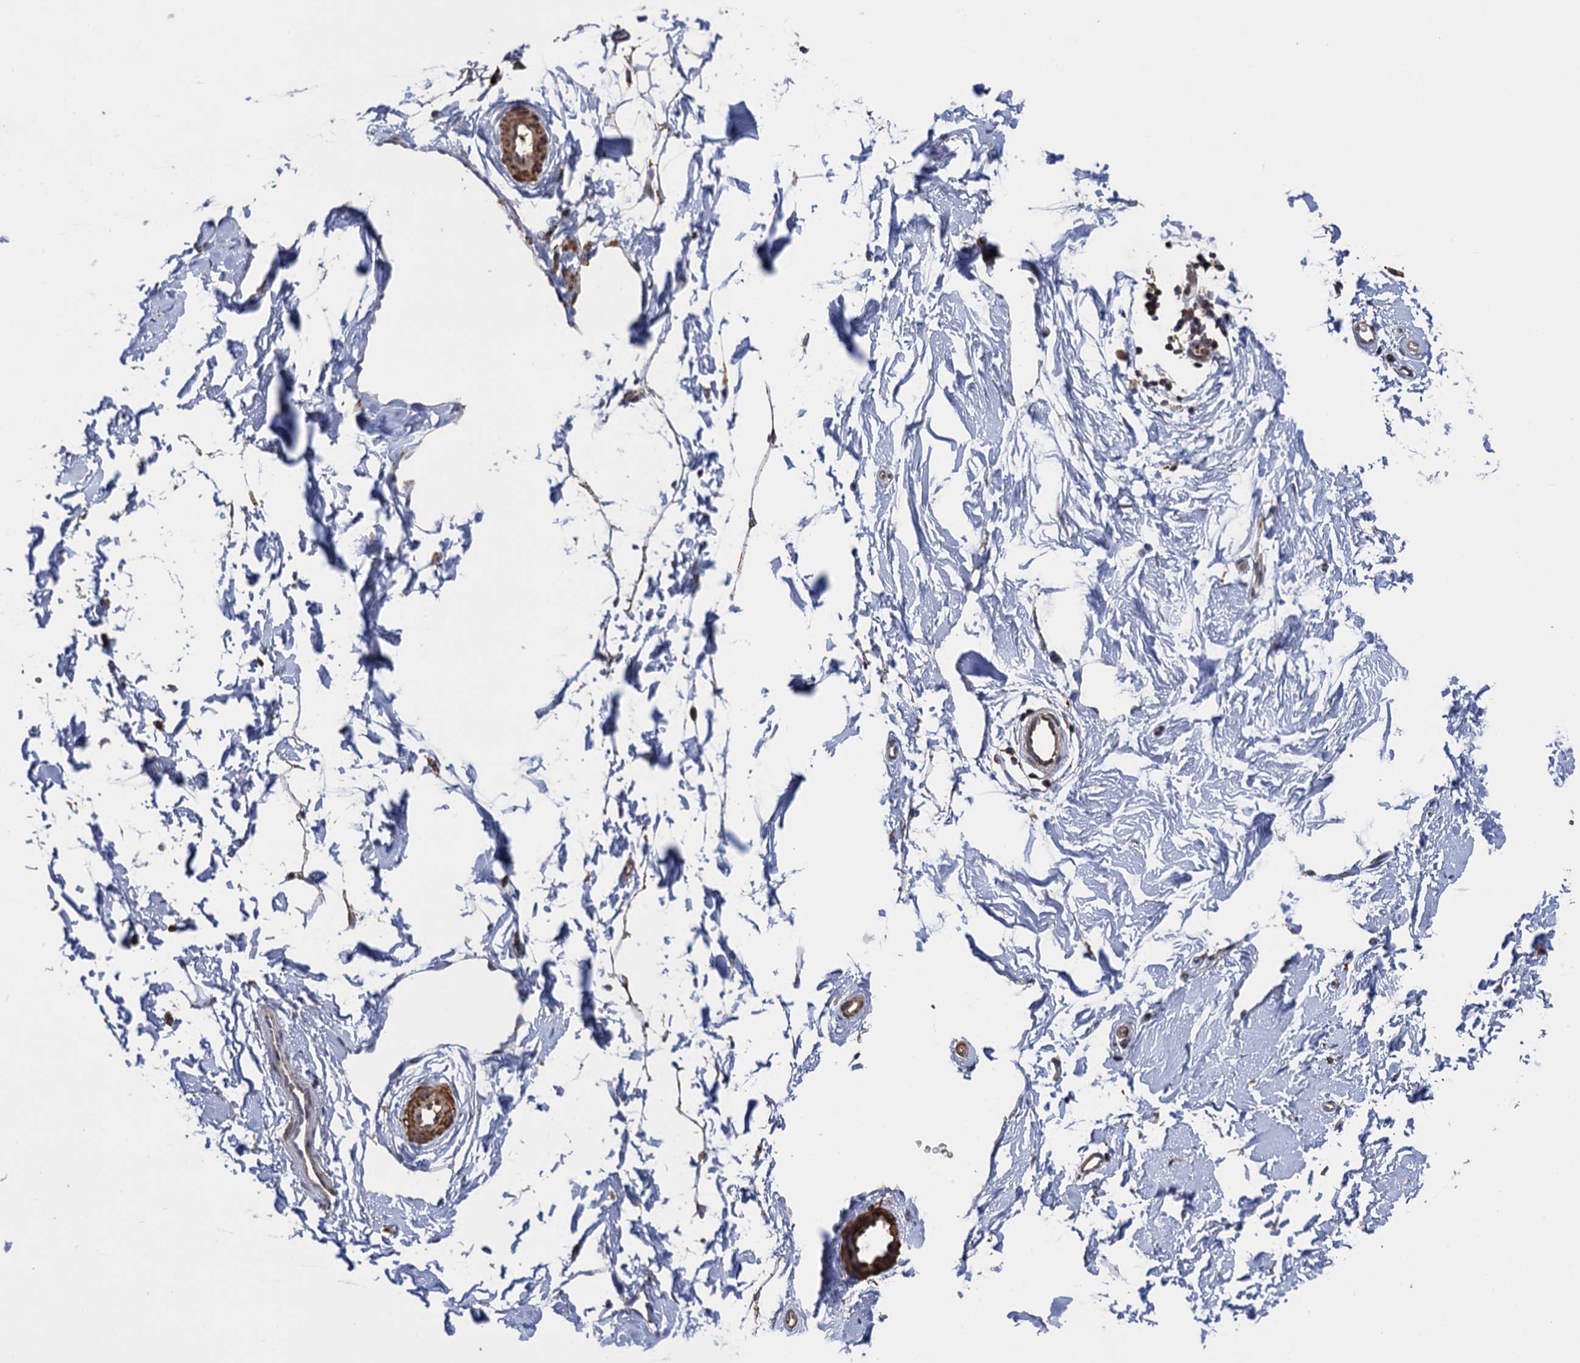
{"staining": {"intensity": "weak", "quantity": "25%-75%", "location": "cytoplasmic/membranous"}, "tissue": "adipose tissue", "cell_type": "Adipocytes", "image_type": "normal", "snomed": [{"axis": "morphology", "description": "Normal tissue, NOS"}, {"axis": "topography", "description": "Breast"}], "caption": "Adipose tissue stained for a protein demonstrates weak cytoplasmic/membranous positivity in adipocytes. (Brightfield microscopy of DAB IHC at high magnification).", "gene": "WDR88", "patient": {"sex": "female", "age": 23}}